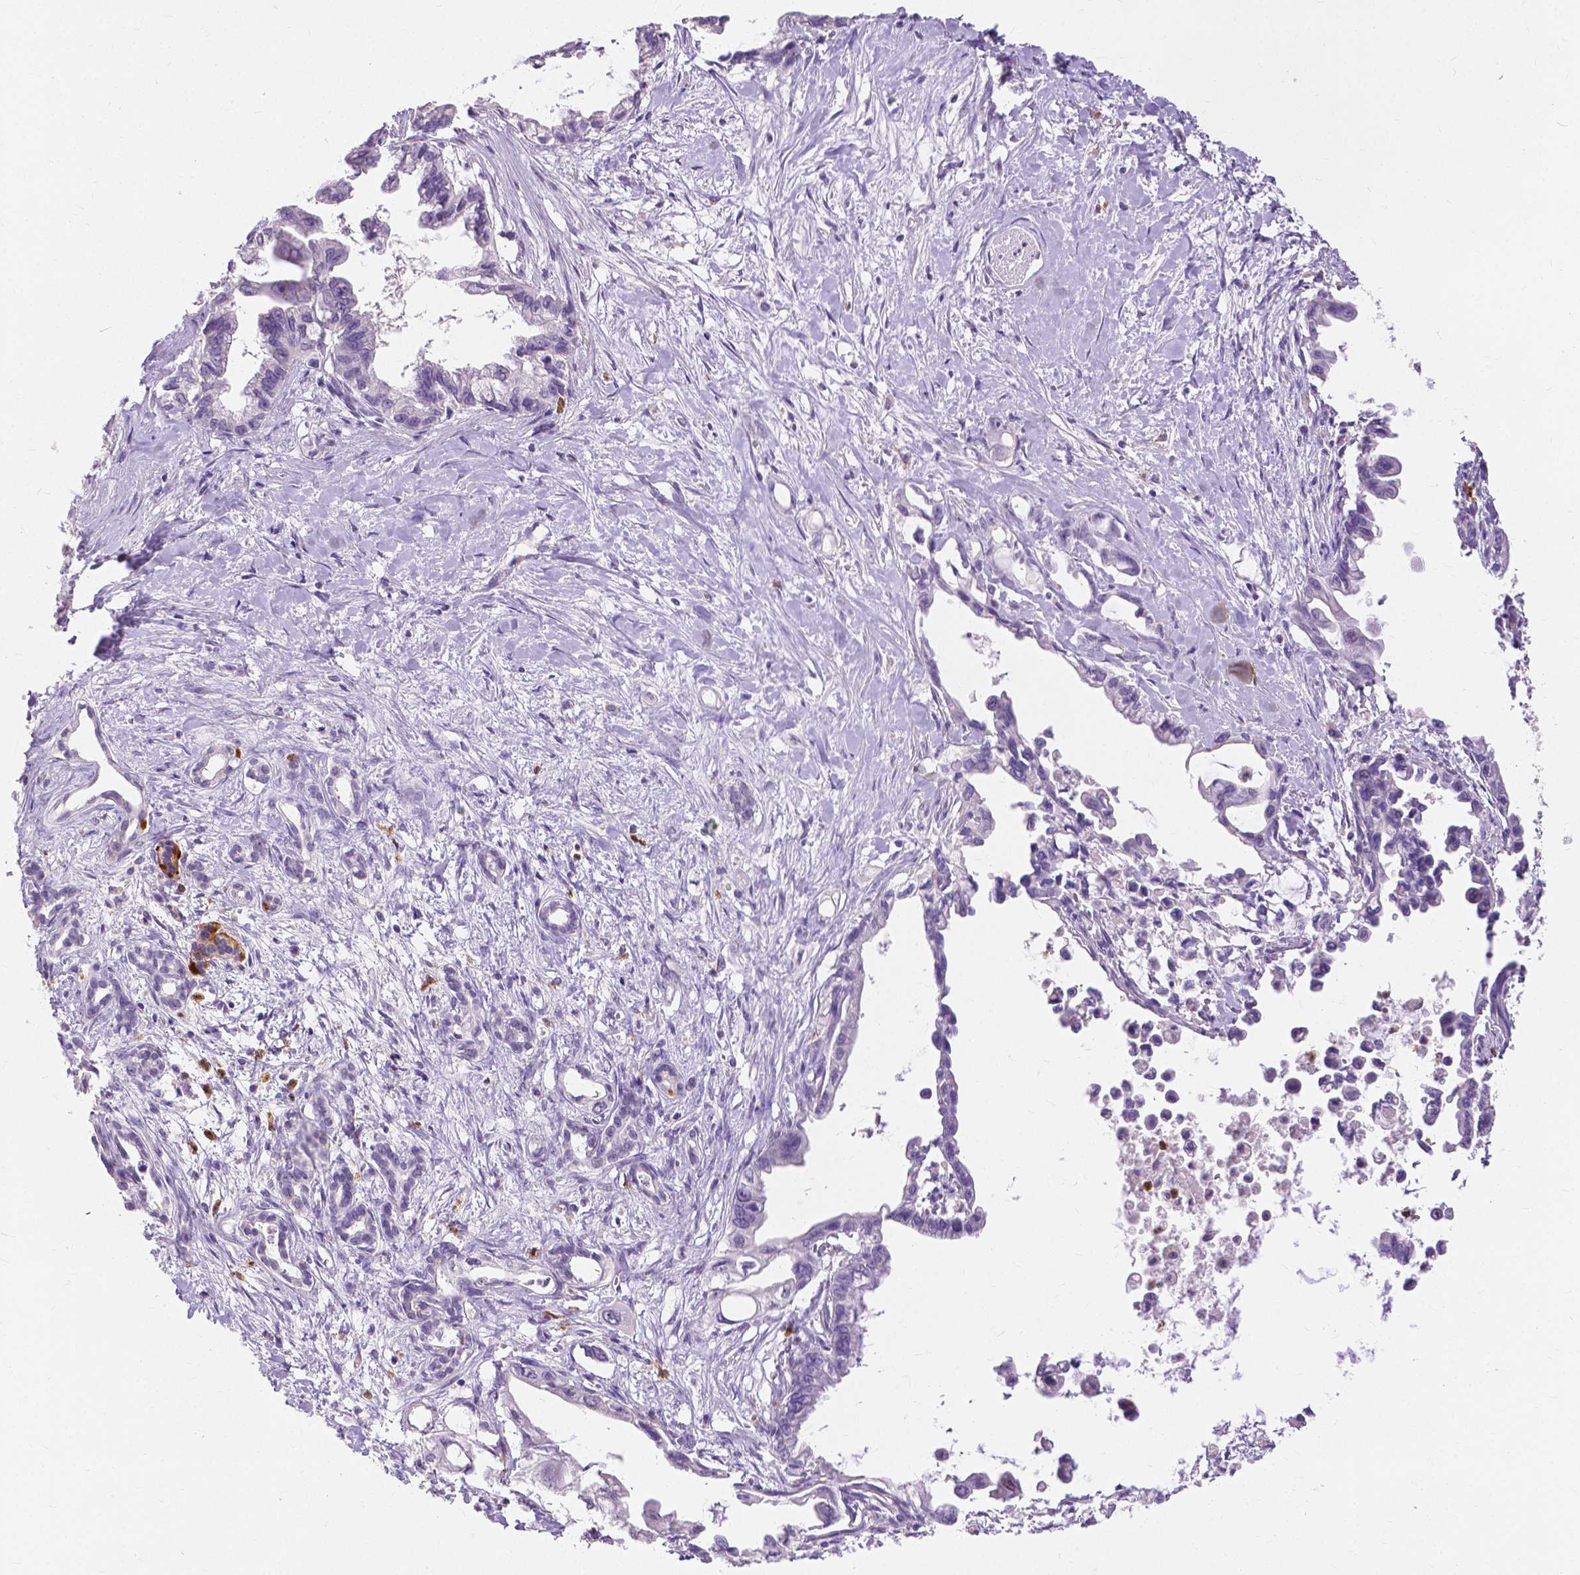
{"staining": {"intensity": "negative", "quantity": "none", "location": "none"}, "tissue": "pancreatic cancer", "cell_type": "Tumor cells", "image_type": "cancer", "snomed": [{"axis": "morphology", "description": "Adenocarcinoma, NOS"}, {"axis": "topography", "description": "Pancreas"}], "caption": "An image of human pancreatic cancer (adenocarcinoma) is negative for staining in tumor cells.", "gene": "CXCR2", "patient": {"sex": "male", "age": 61}}